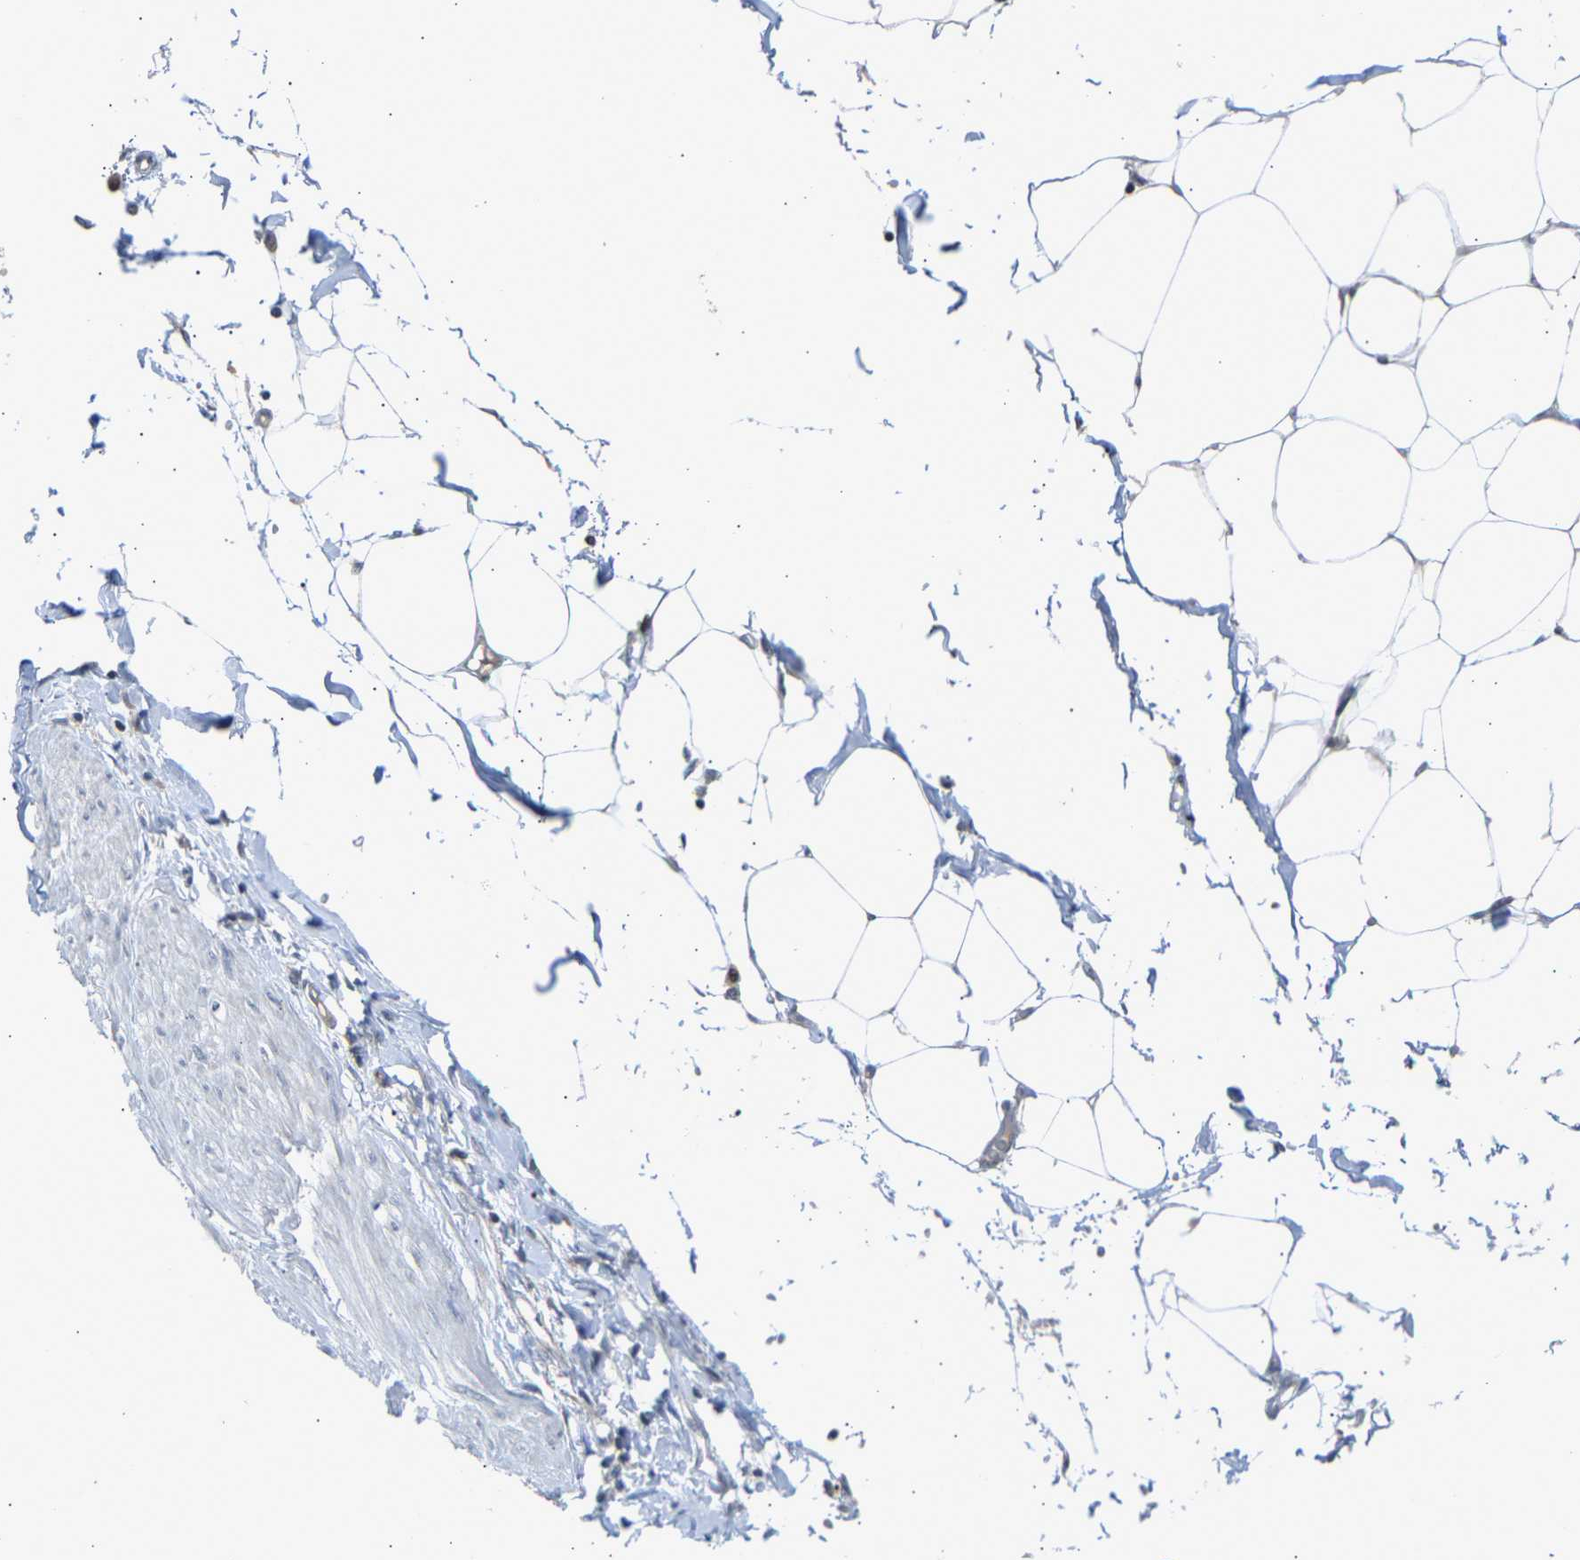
{"staining": {"intensity": "weak", "quantity": "25%-75%", "location": "cytoplasmic/membranous"}, "tissue": "adipose tissue", "cell_type": "Adipocytes", "image_type": "normal", "snomed": [{"axis": "morphology", "description": "Normal tissue, NOS"}, {"axis": "morphology", "description": "Adenocarcinoma, NOS"}, {"axis": "topography", "description": "Colon"}, {"axis": "topography", "description": "Peripheral nerve tissue"}], "caption": "This is an image of immunohistochemistry staining of unremarkable adipose tissue, which shows weak positivity in the cytoplasmic/membranous of adipocytes.", "gene": "SLIRP", "patient": {"sex": "male", "age": 14}}